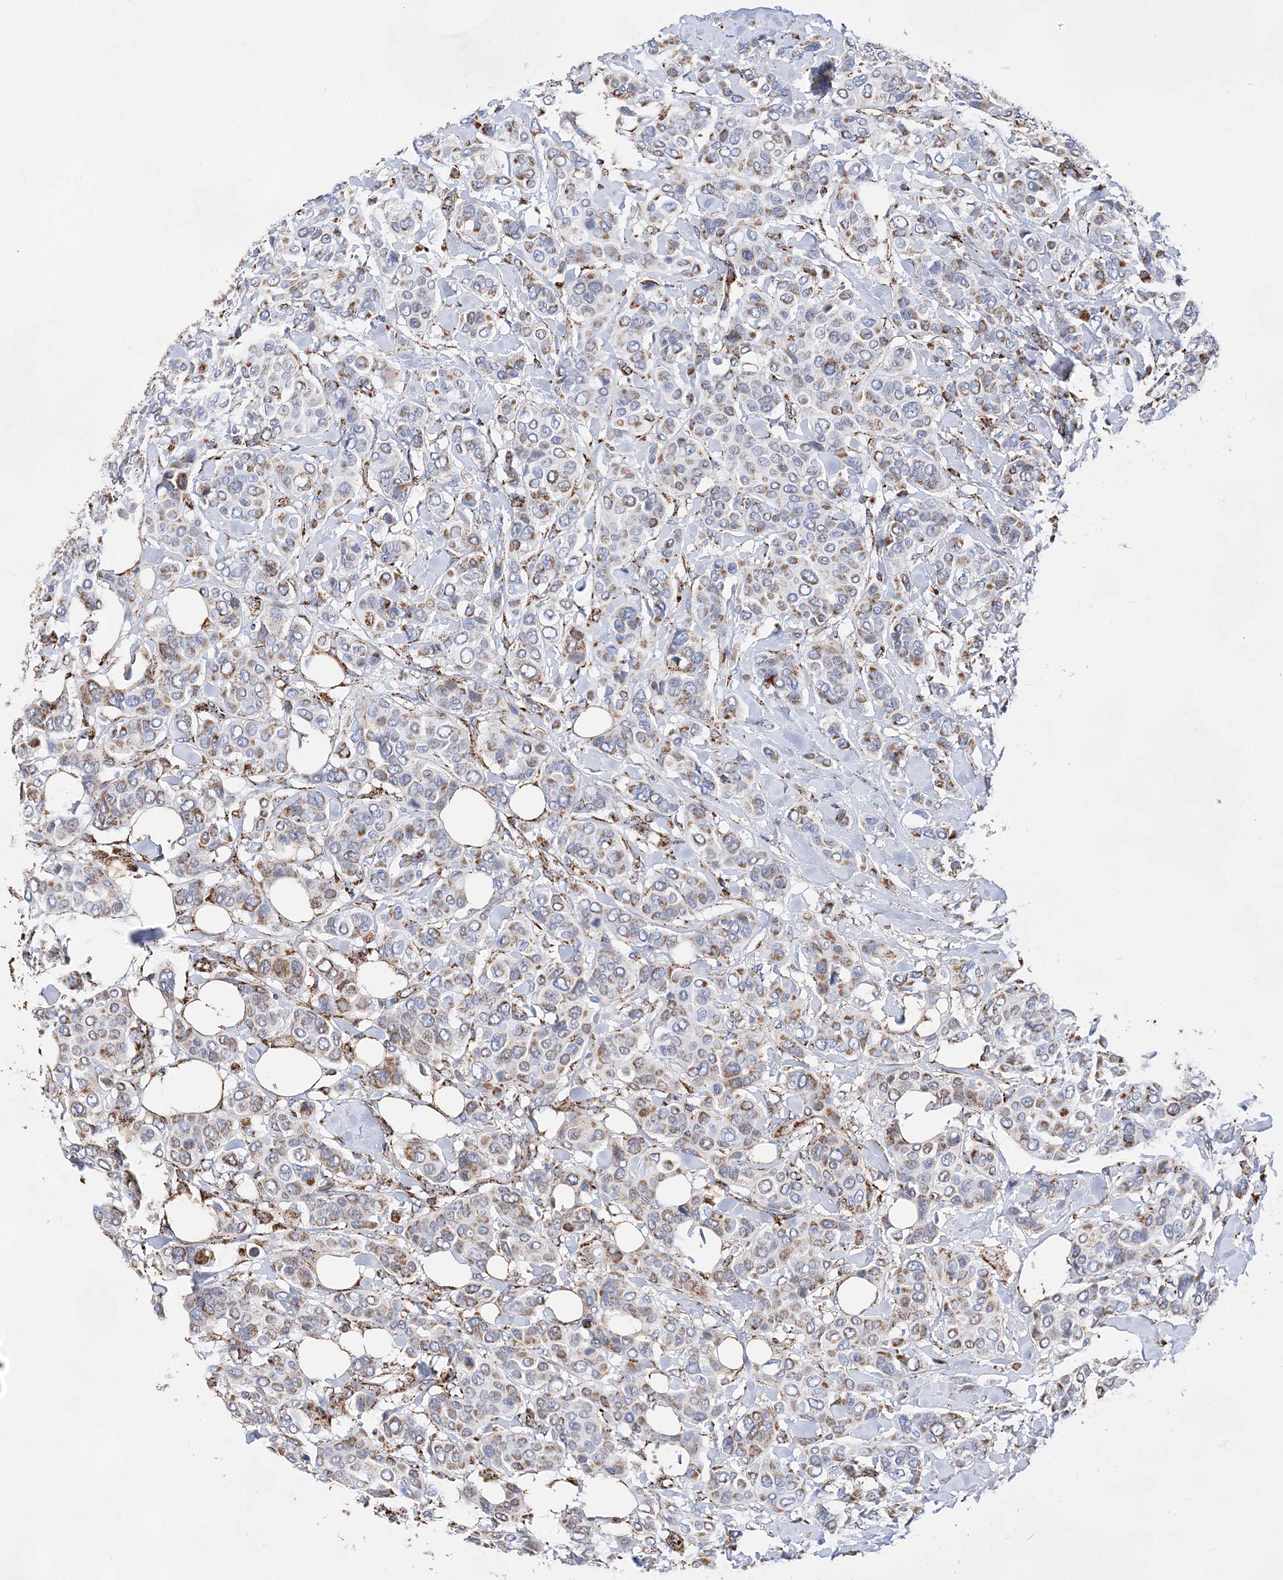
{"staining": {"intensity": "moderate", "quantity": "25%-75%", "location": "cytoplasmic/membranous"}, "tissue": "breast cancer", "cell_type": "Tumor cells", "image_type": "cancer", "snomed": [{"axis": "morphology", "description": "Lobular carcinoma"}, {"axis": "topography", "description": "Breast"}], "caption": "Immunohistochemical staining of breast cancer demonstrates moderate cytoplasmic/membranous protein expression in approximately 25%-75% of tumor cells. Using DAB (3,3'-diaminobenzidine) (brown) and hematoxylin (blue) stains, captured at high magnification using brightfield microscopy.", "gene": "ACOT9", "patient": {"sex": "female", "age": 51}}